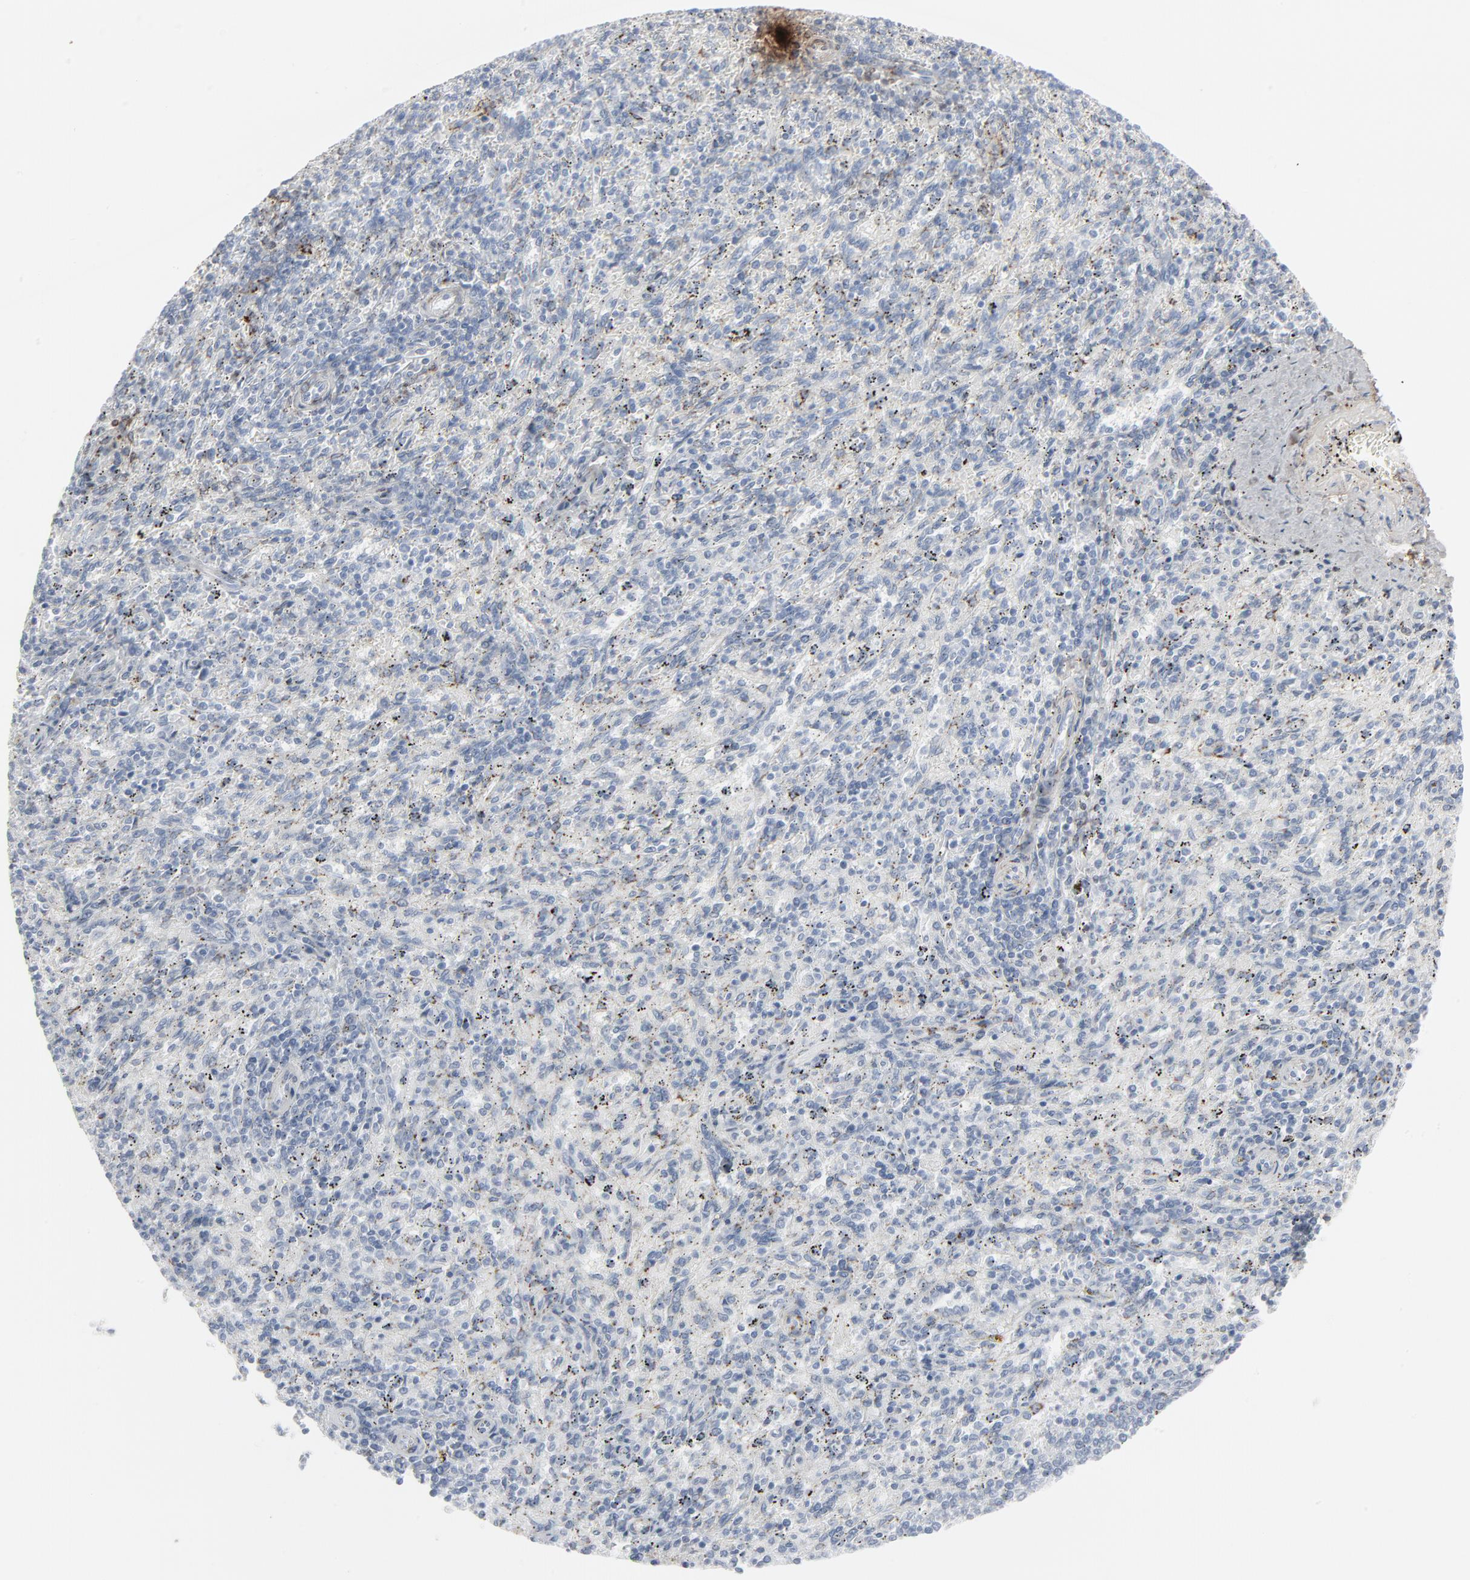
{"staining": {"intensity": "negative", "quantity": "none", "location": "none"}, "tissue": "spleen", "cell_type": "Cells in red pulp", "image_type": "normal", "snomed": [{"axis": "morphology", "description": "Normal tissue, NOS"}, {"axis": "topography", "description": "Spleen"}], "caption": "Histopathology image shows no significant protein positivity in cells in red pulp of unremarkable spleen. (DAB IHC with hematoxylin counter stain).", "gene": "BGN", "patient": {"sex": "female", "age": 10}}